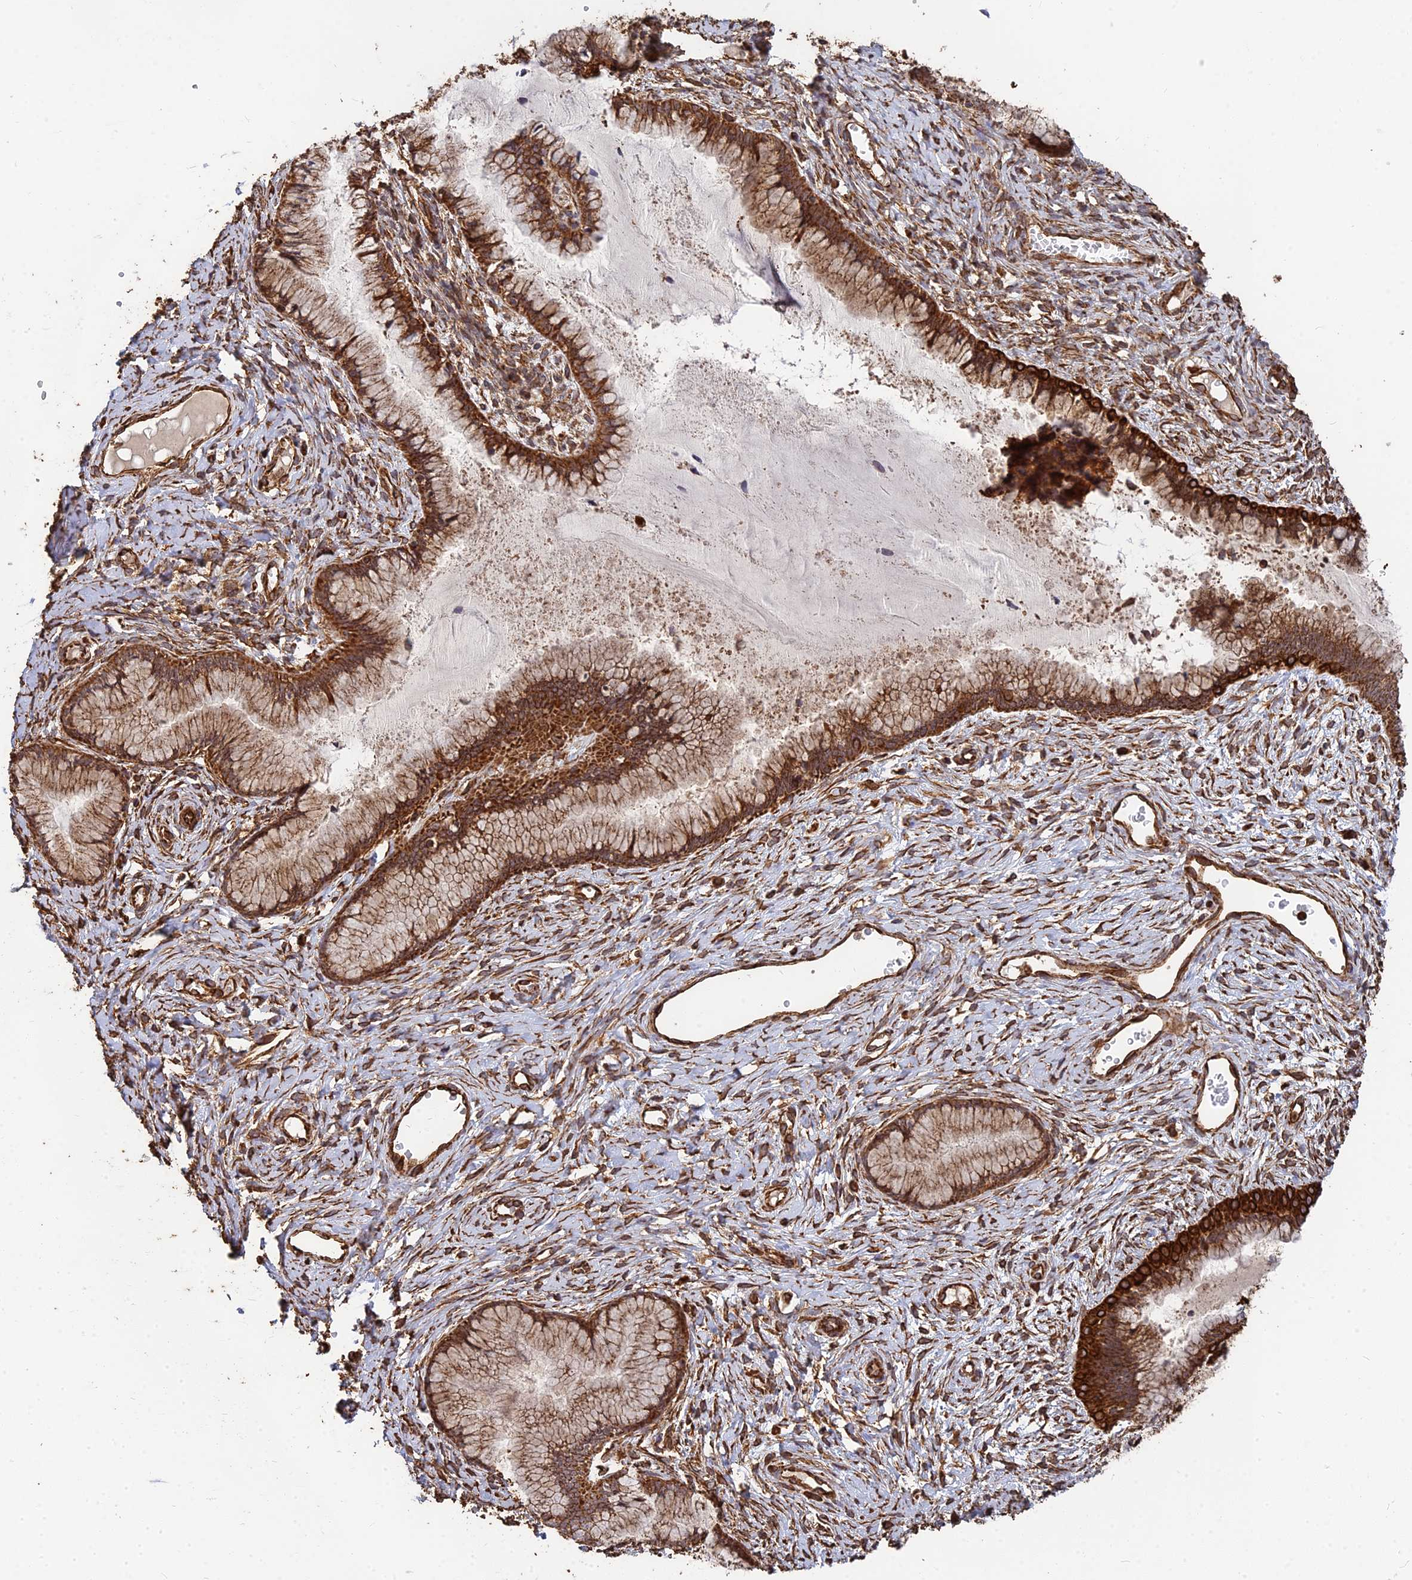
{"staining": {"intensity": "strong", "quantity": ">75%", "location": "cytoplasmic/membranous"}, "tissue": "cervix", "cell_type": "Glandular cells", "image_type": "normal", "snomed": [{"axis": "morphology", "description": "Normal tissue, NOS"}, {"axis": "topography", "description": "Cervix"}], "caption": "Protein staining exhibits strong cytoplasmic/membranous staining in approximately >75% of glandular cells in unremarkable cervix.", "gene": "DSTYK", "patient": {"sex": "female", "age": 42}}